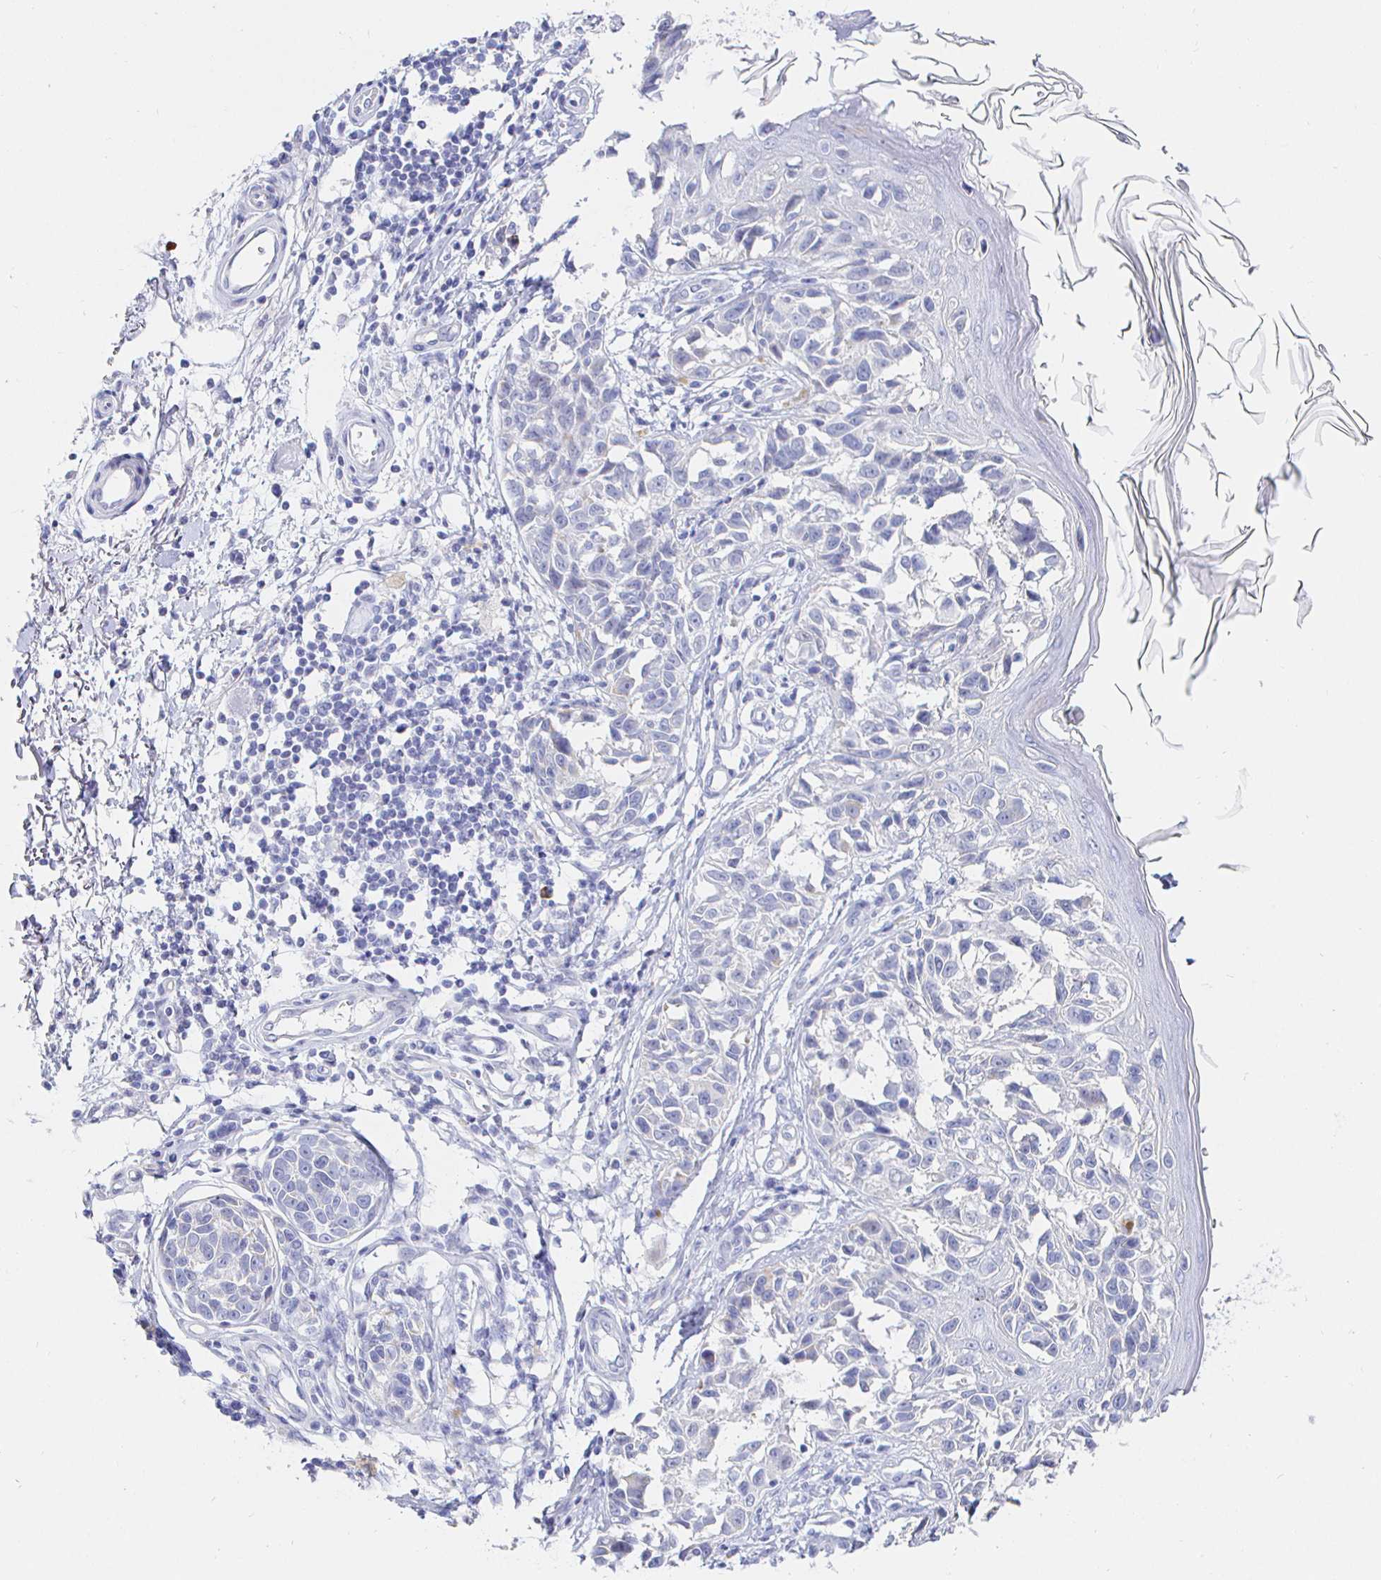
{"staining": {"intensity": "negative", "quantity": "none", "location": "none"}, "tissue": "melanoma", "cell_type": "Tumor cells", "image_type": "cancer", "snomed": [{"axis": "morphology", "description": "Malignant melanoma, NOS"}, {"axis": "topography", "description": "Skin"}], "caption": "Immunohistochemical staining of human melanoma demonstrates no significant staining in tumor cells.", "gene": "CR2", "patient": {"sex": "male", "age": 73}}